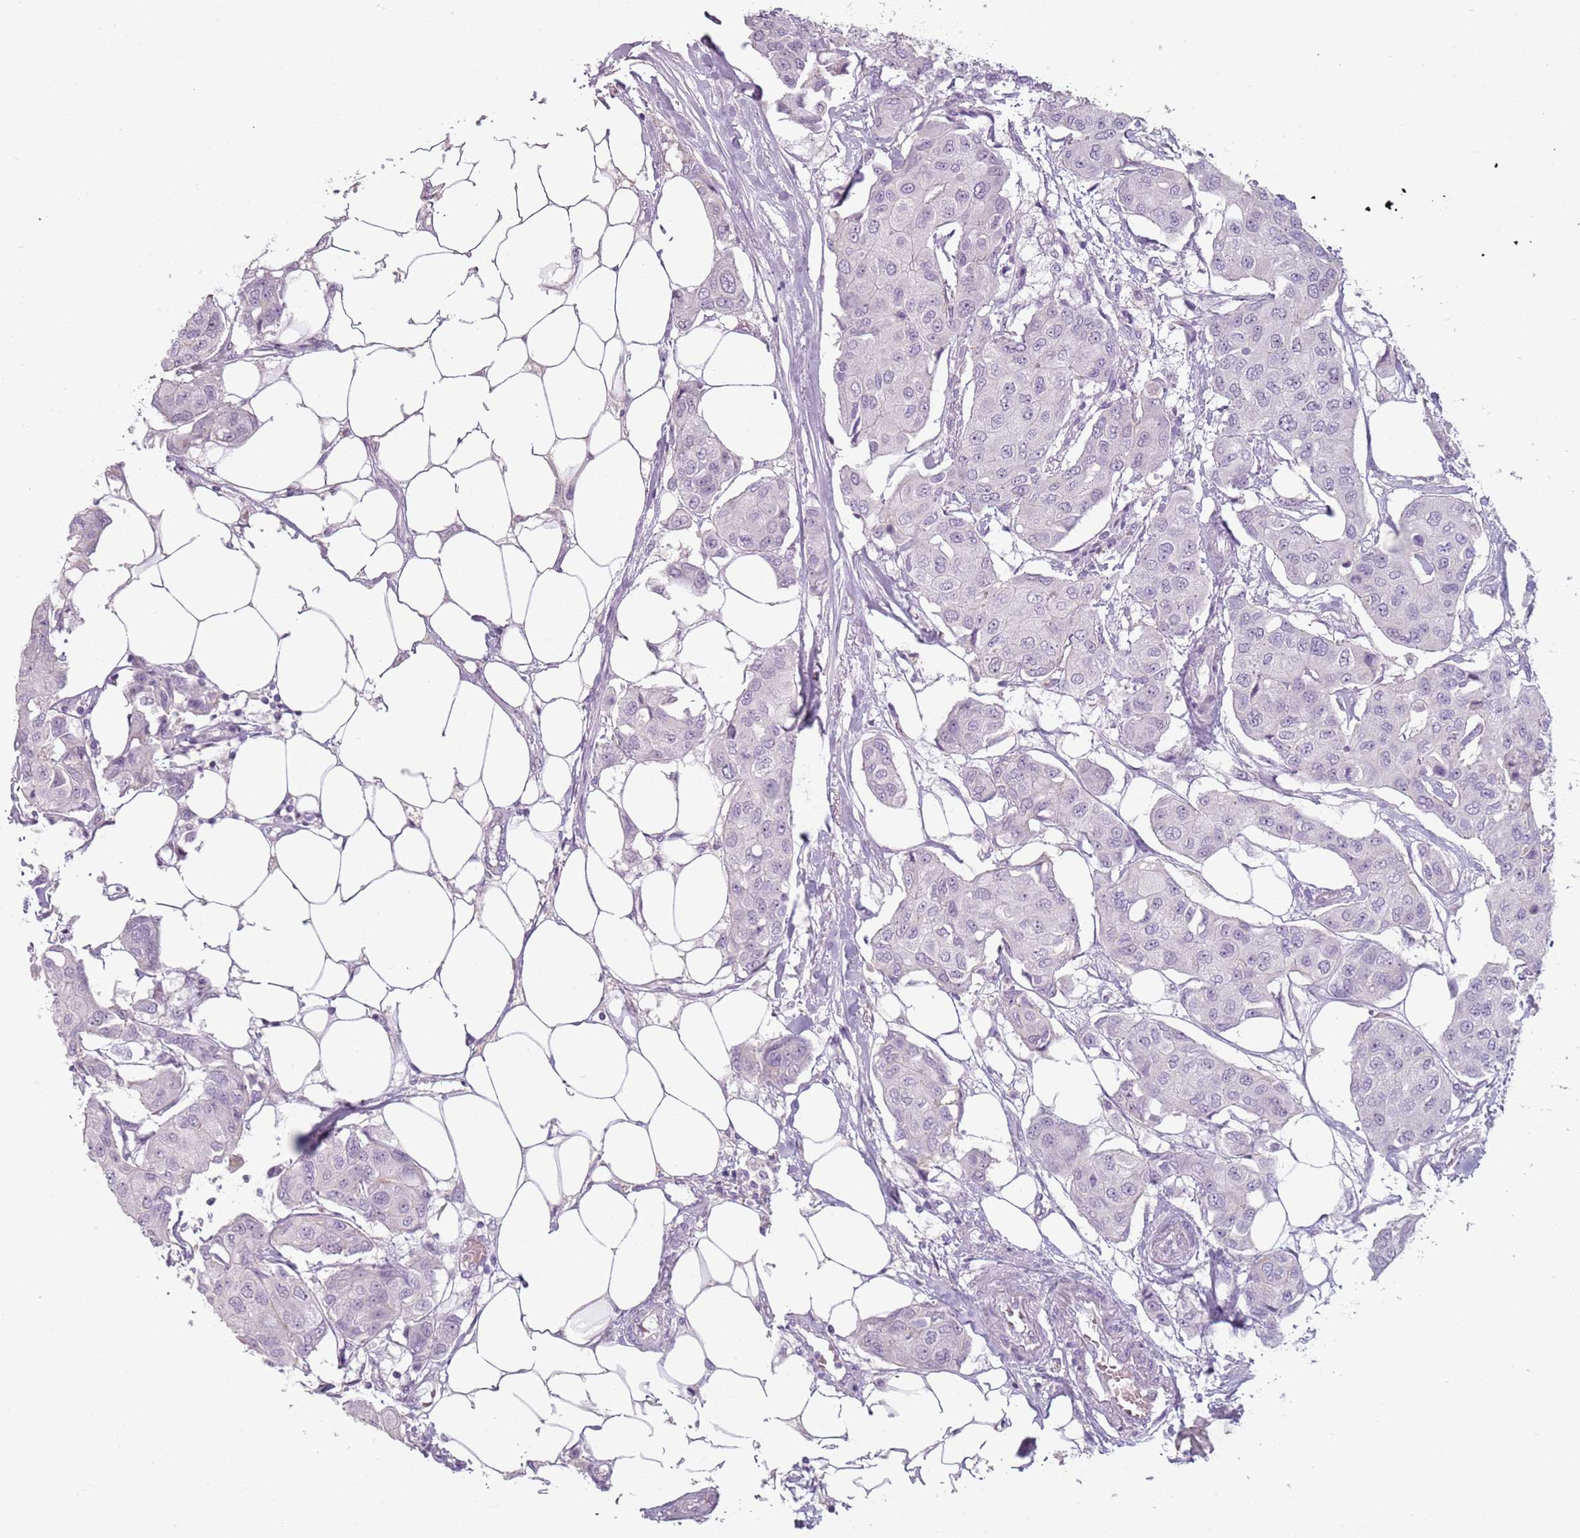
{"staining": {"intensity": "negative", "quantity": "none", "location": "none"}, "tissue": "breast cancer", "cell_type": "Tumor cells", "image_type": "cancer", "snomed": [{"axis": "morphology", "description": "Duct carcinoma"}, {"axis": "topography", "description": "Breast"}, {"axis": "topography", "description": "Lymph node"}], "caption": "This photomicrograph is of intraductal carcinoma (breast) stained with immunohistochemistry to label a protein in brown with the nuclei are counter-stained blue. There is no expression in tumor cells. Brightfield microscopy of immunohistochemistry (IHC) stained with DAB (3,3'-diaminobenzidine) (brown) and hematoxylin (blue), captured at high magnification.", "gene": "PIEZO1", "patient": {"sex": "female", "age": 80}}